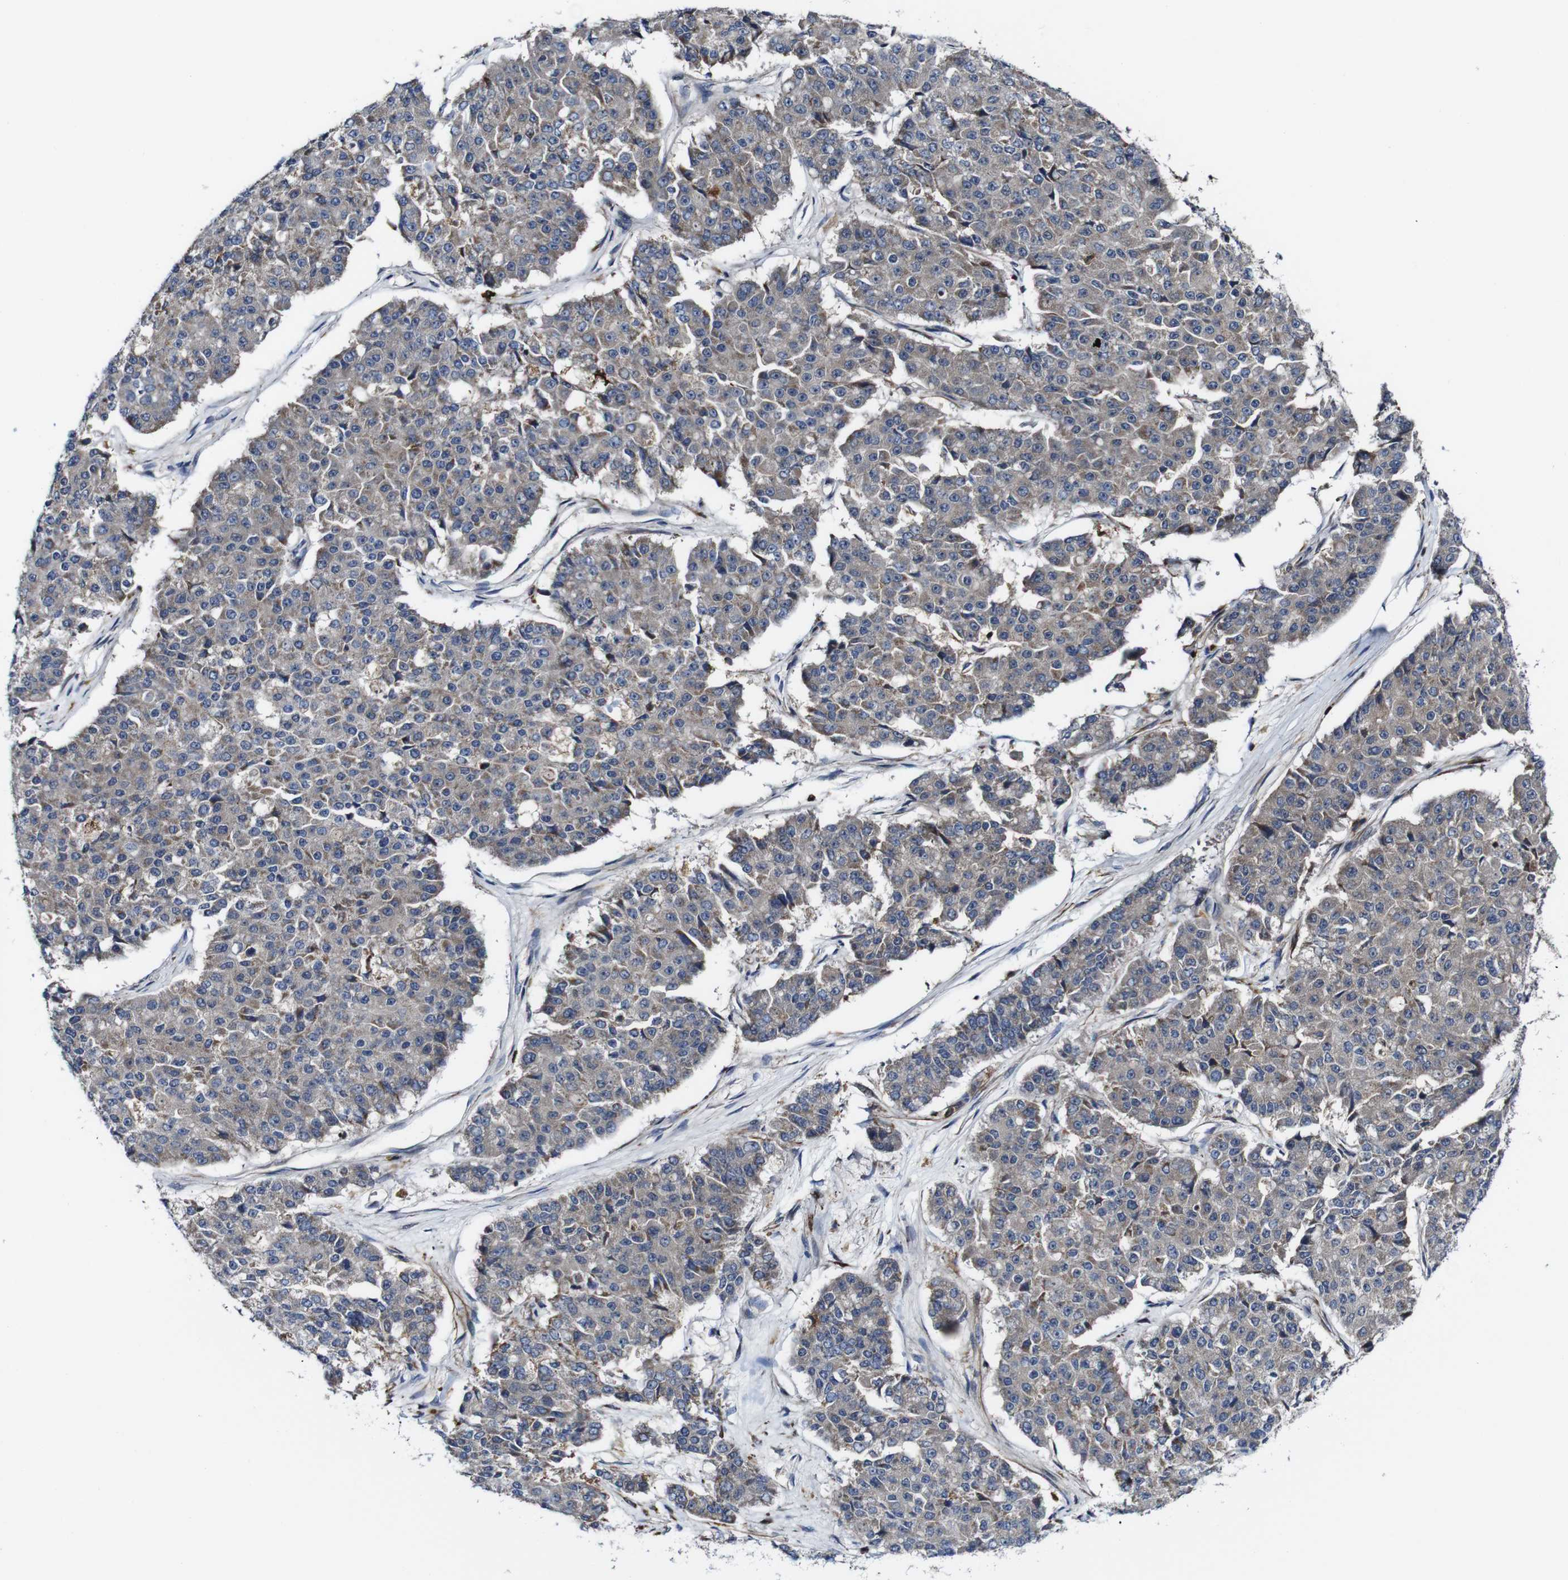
{"staining": {"intensity": "weak", "quantity": ">75%", "location": "cytoplasmic/membranous"}, "tissue": "pancreatic cancer", "cell_type": "Tumor cells", "image_type": "cancer", "snomed": [{"axis": "morphology", "description": "Adenocarcinoma, NOS"}, {"axis": "topography", "description": "Pancreas"}], "caption": "Immunohistochemical staining of pancreatic adenocarcinoma demonstrates weak cytoplasmic/membranous protein staining in about >75% of tumor cells.", "gene": "JAK2", "patient": {"sex": "male", "age": 50}}